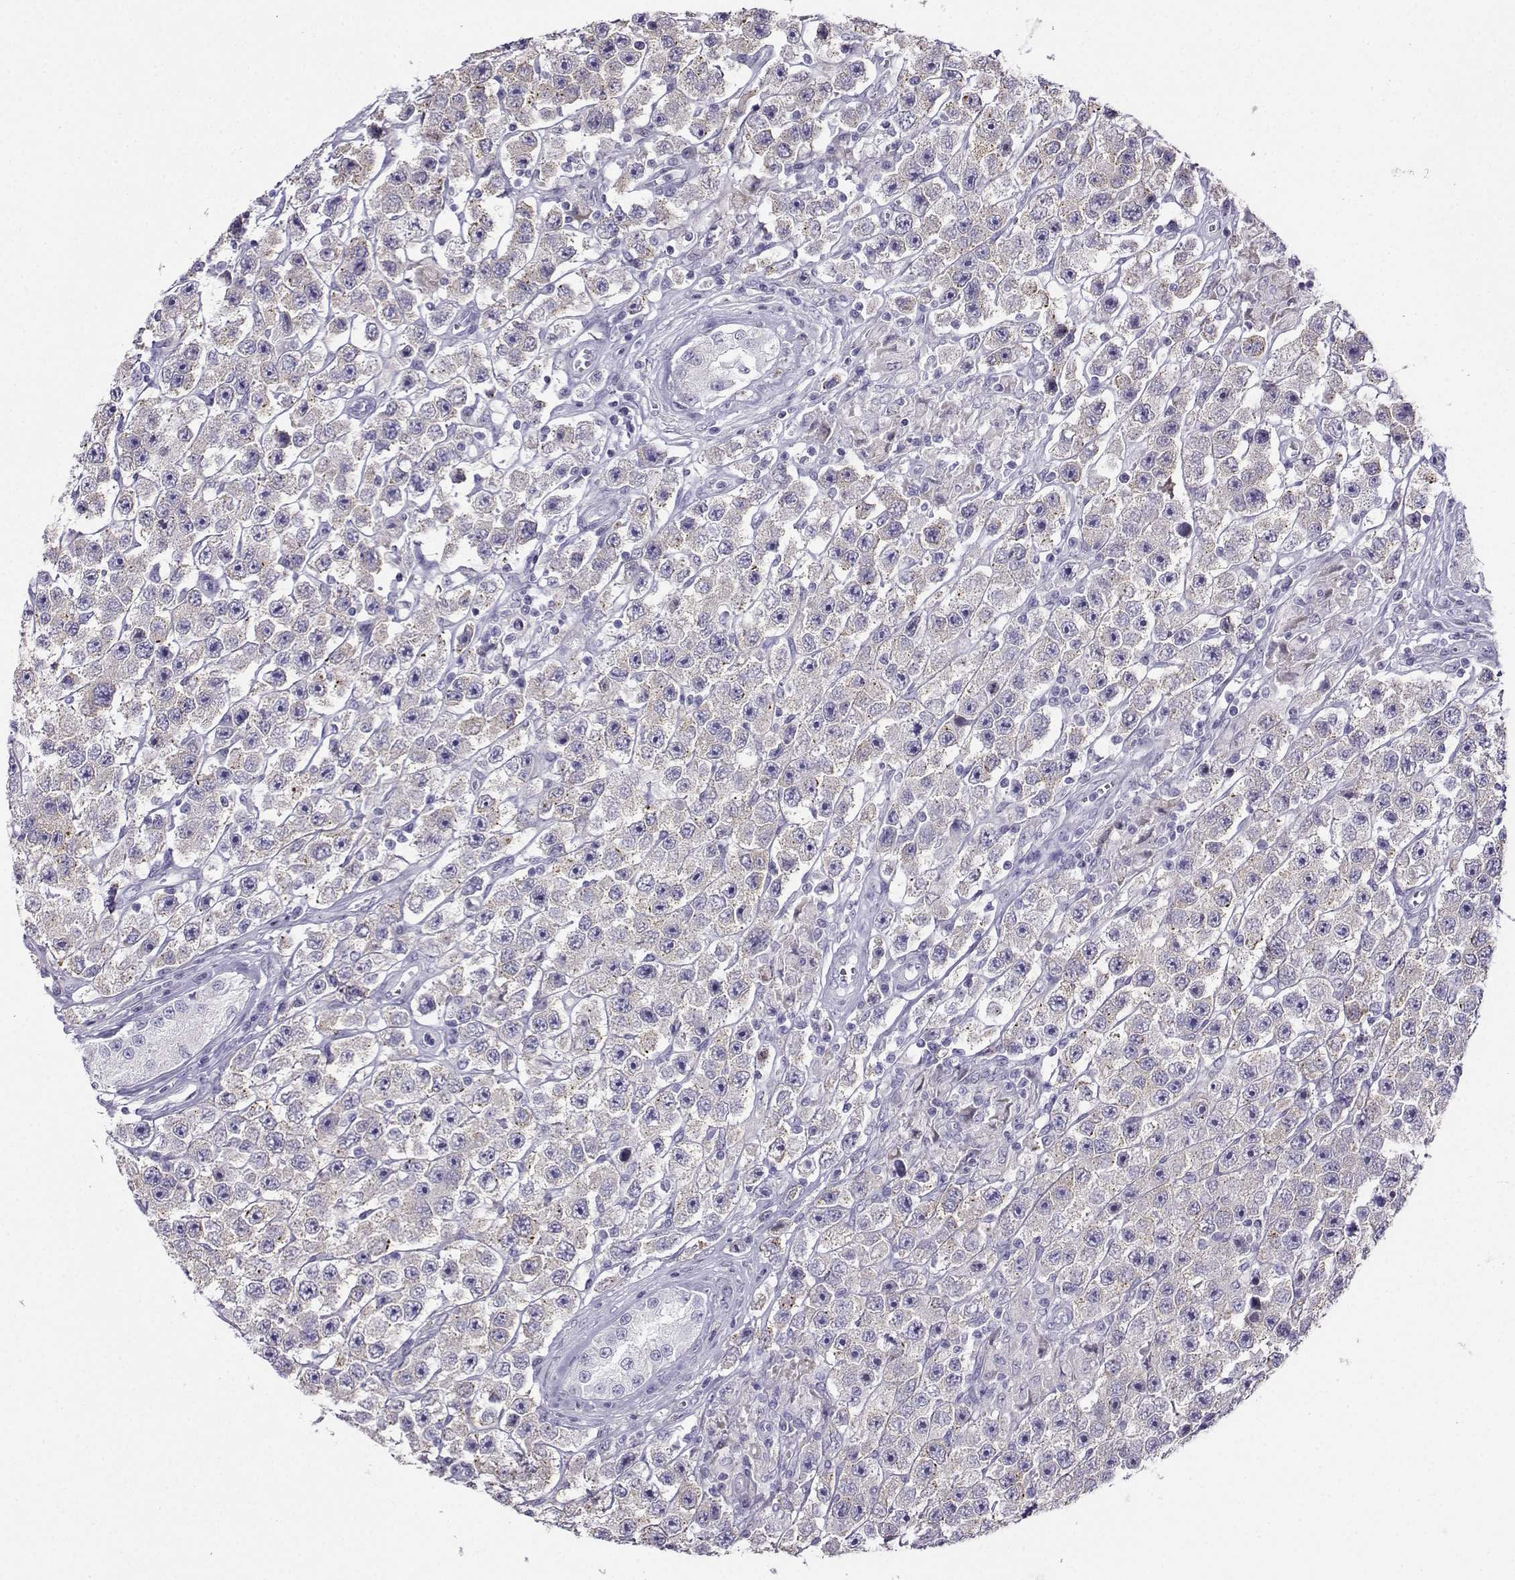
{"staining": {"intensity": "weak", "quantity": "<25%", "location": "cytoplasmic/membranous"}, "tissue": "testis cancer", "cell_type": "Tumor cells", "image_type": "cancer", "snomed": [{"axis": "morphology", "description": "Seminoma, NOS"}, {"axis": "topography", "description": "Testis"}], "caption": "IHC micrograph of neoplastic tissue: human seminoma (testis) stained with DAB exhibits no significant protein staining in tumor cells.", "gene": "FBXO24", "patient": {"sex": "male", "age": 45}}